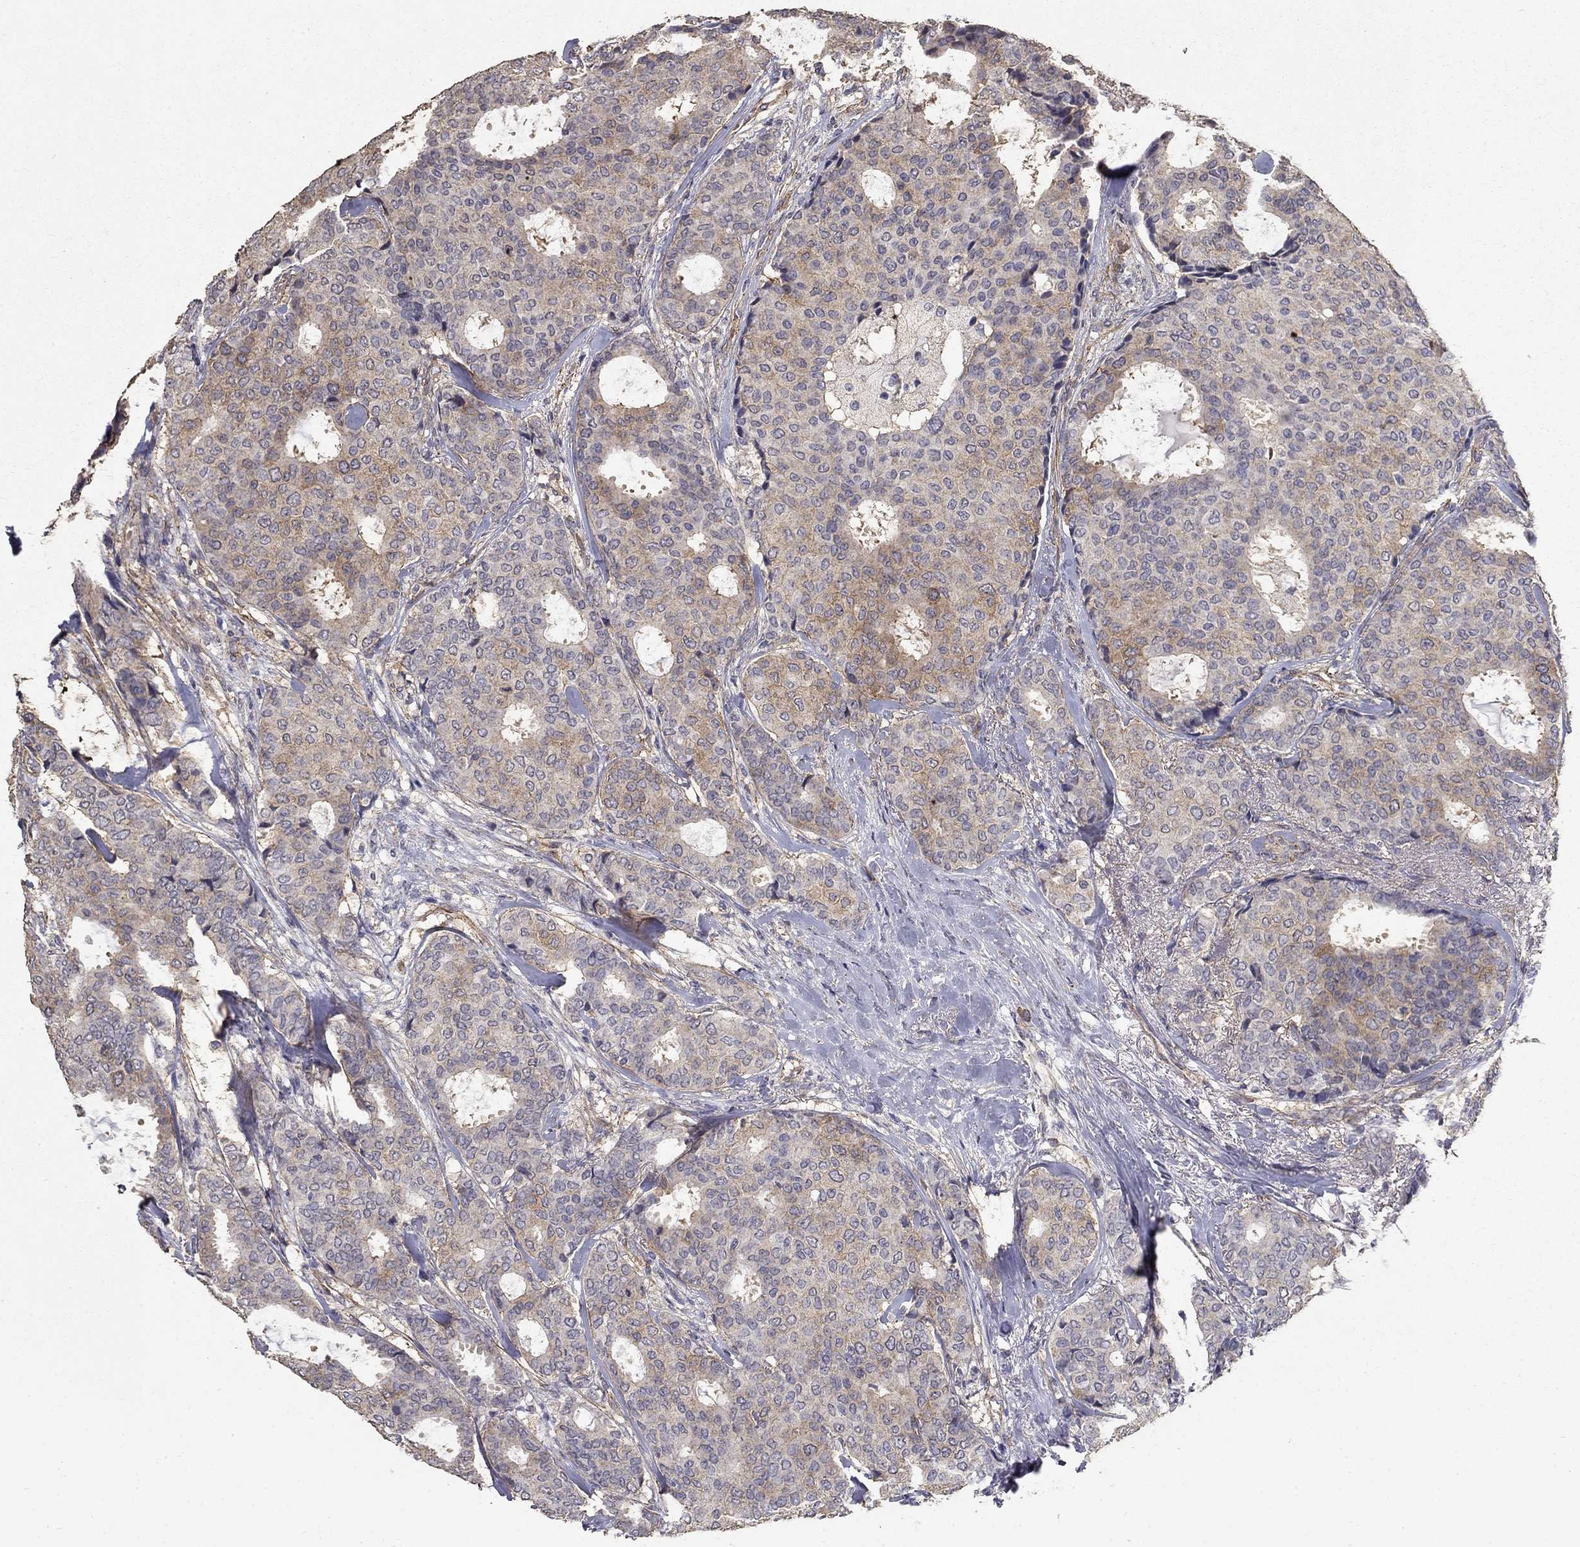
{"staining": {"intensity": "moderate", "quantity": "<25%", "location": "cytoplasmic/membranous"}, "tissue": "breast cancer", "cell_type": "Tumor cells", "image_type": "cancer", "snomed": [{"axis": "morphology", "description": "Duct carcinoma"}, {"axis": "topography", "description": "Breast"}], "caption": "An image of breast intraductal carcinoma stained for a protein demonstrates moderate cytoplasmic/membranous brown staining in tumor cells. Nuclei are stained in blue.", "gene": "MPP2", "patient": {"sex": "female", "age": 75}}